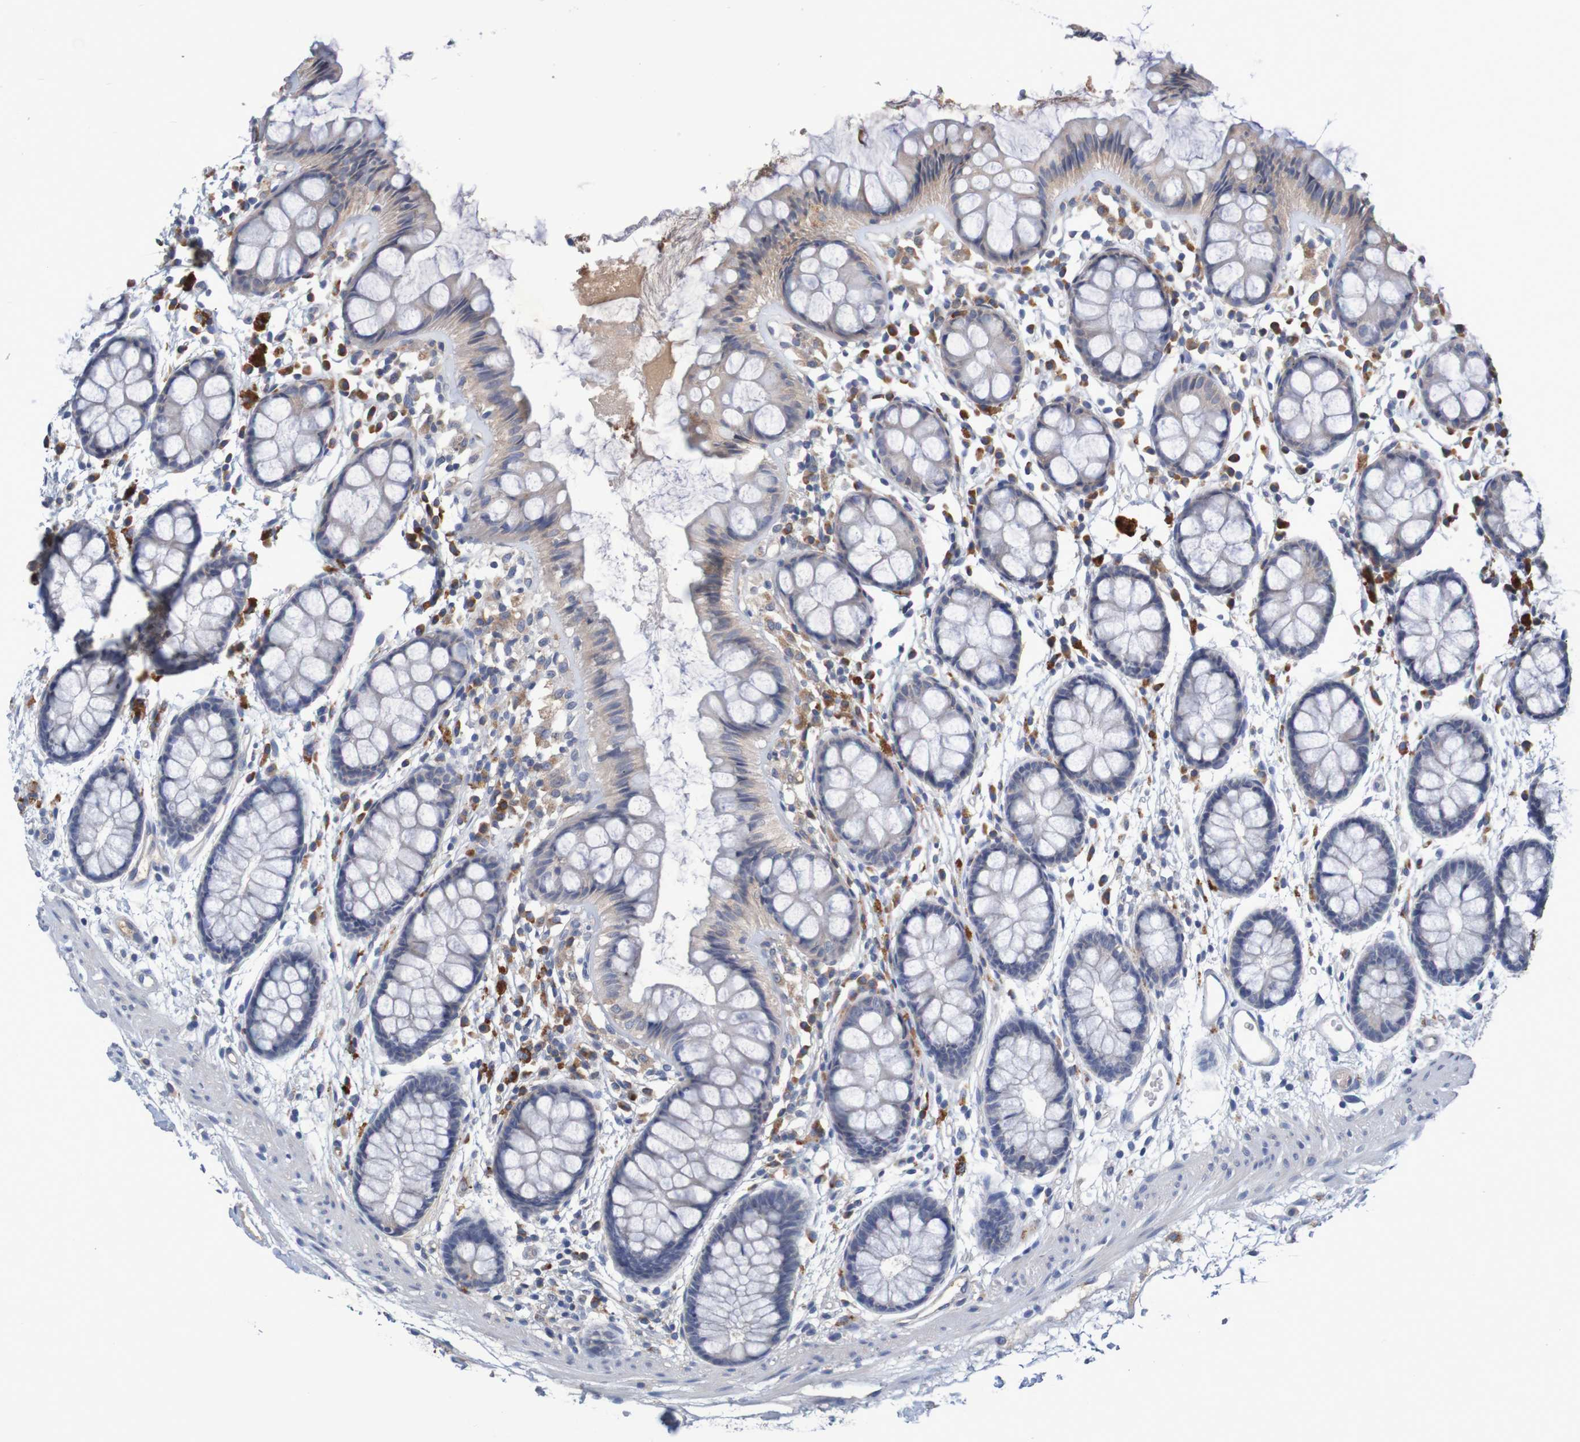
{"staining": {"intensity": "weak", "quantity": "25%-75%", "location": "cytoplasmic/membranous"}, "tissue": "rectum", "cell_type": "Glandular cells", "image_type": "normal", "snomed": [{"axis": "morphology", "description": "Normal tissue, NOS"}, {"axis": "topography", "description": "Rectum"}], "caption": "A brown stain highlights weak cytoplasmic/membranous positivity of a protein in glandular cells of unremarkable rectum. Immunohistochemistry stains the protein of interest in brown and the nuclei are stained blue.", "gene": "LTA", "patient": {"sex": "female", "age": 66}}